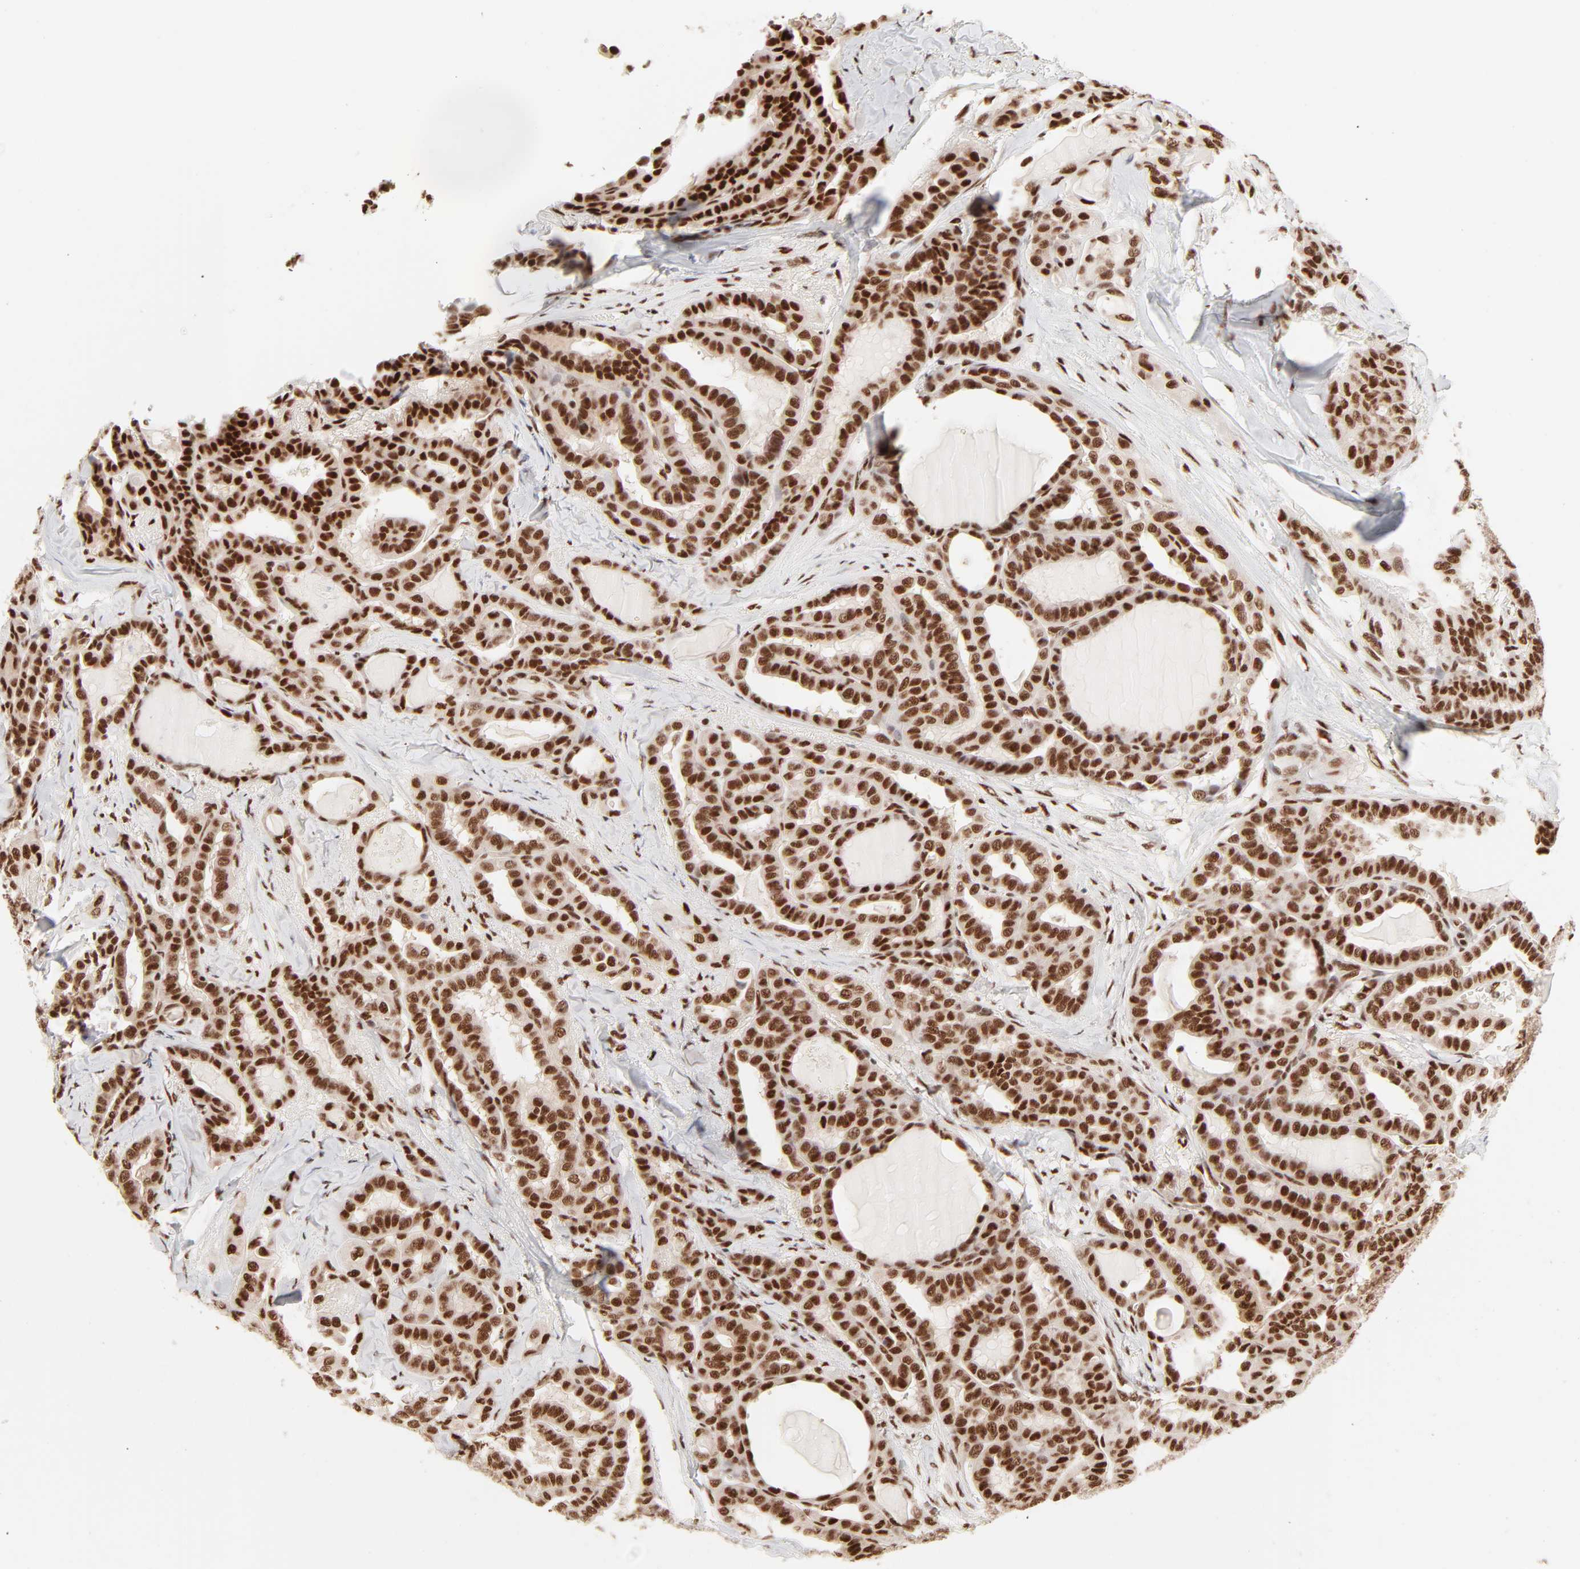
{"staining": {"intensity": "strong", "quantity": ">75%", "location": "nuclear"}, "tissue": "thyroid cancer", "cell_type": "Tumor cells", "image_type": "cancer", "snomed": [{"axis": "morphology", "description": "Carcinoma, NOS"}, {"axis": "topography", "description": "Thyroid gland"}], "caption": "Immunohistochemical staining of thyroid carcinoma shows high levels of strong nuclear positivity in approximately >75% of tumor cells.", "gene": "TARDBP", "patient": {"sex": "female", "age": 91}}